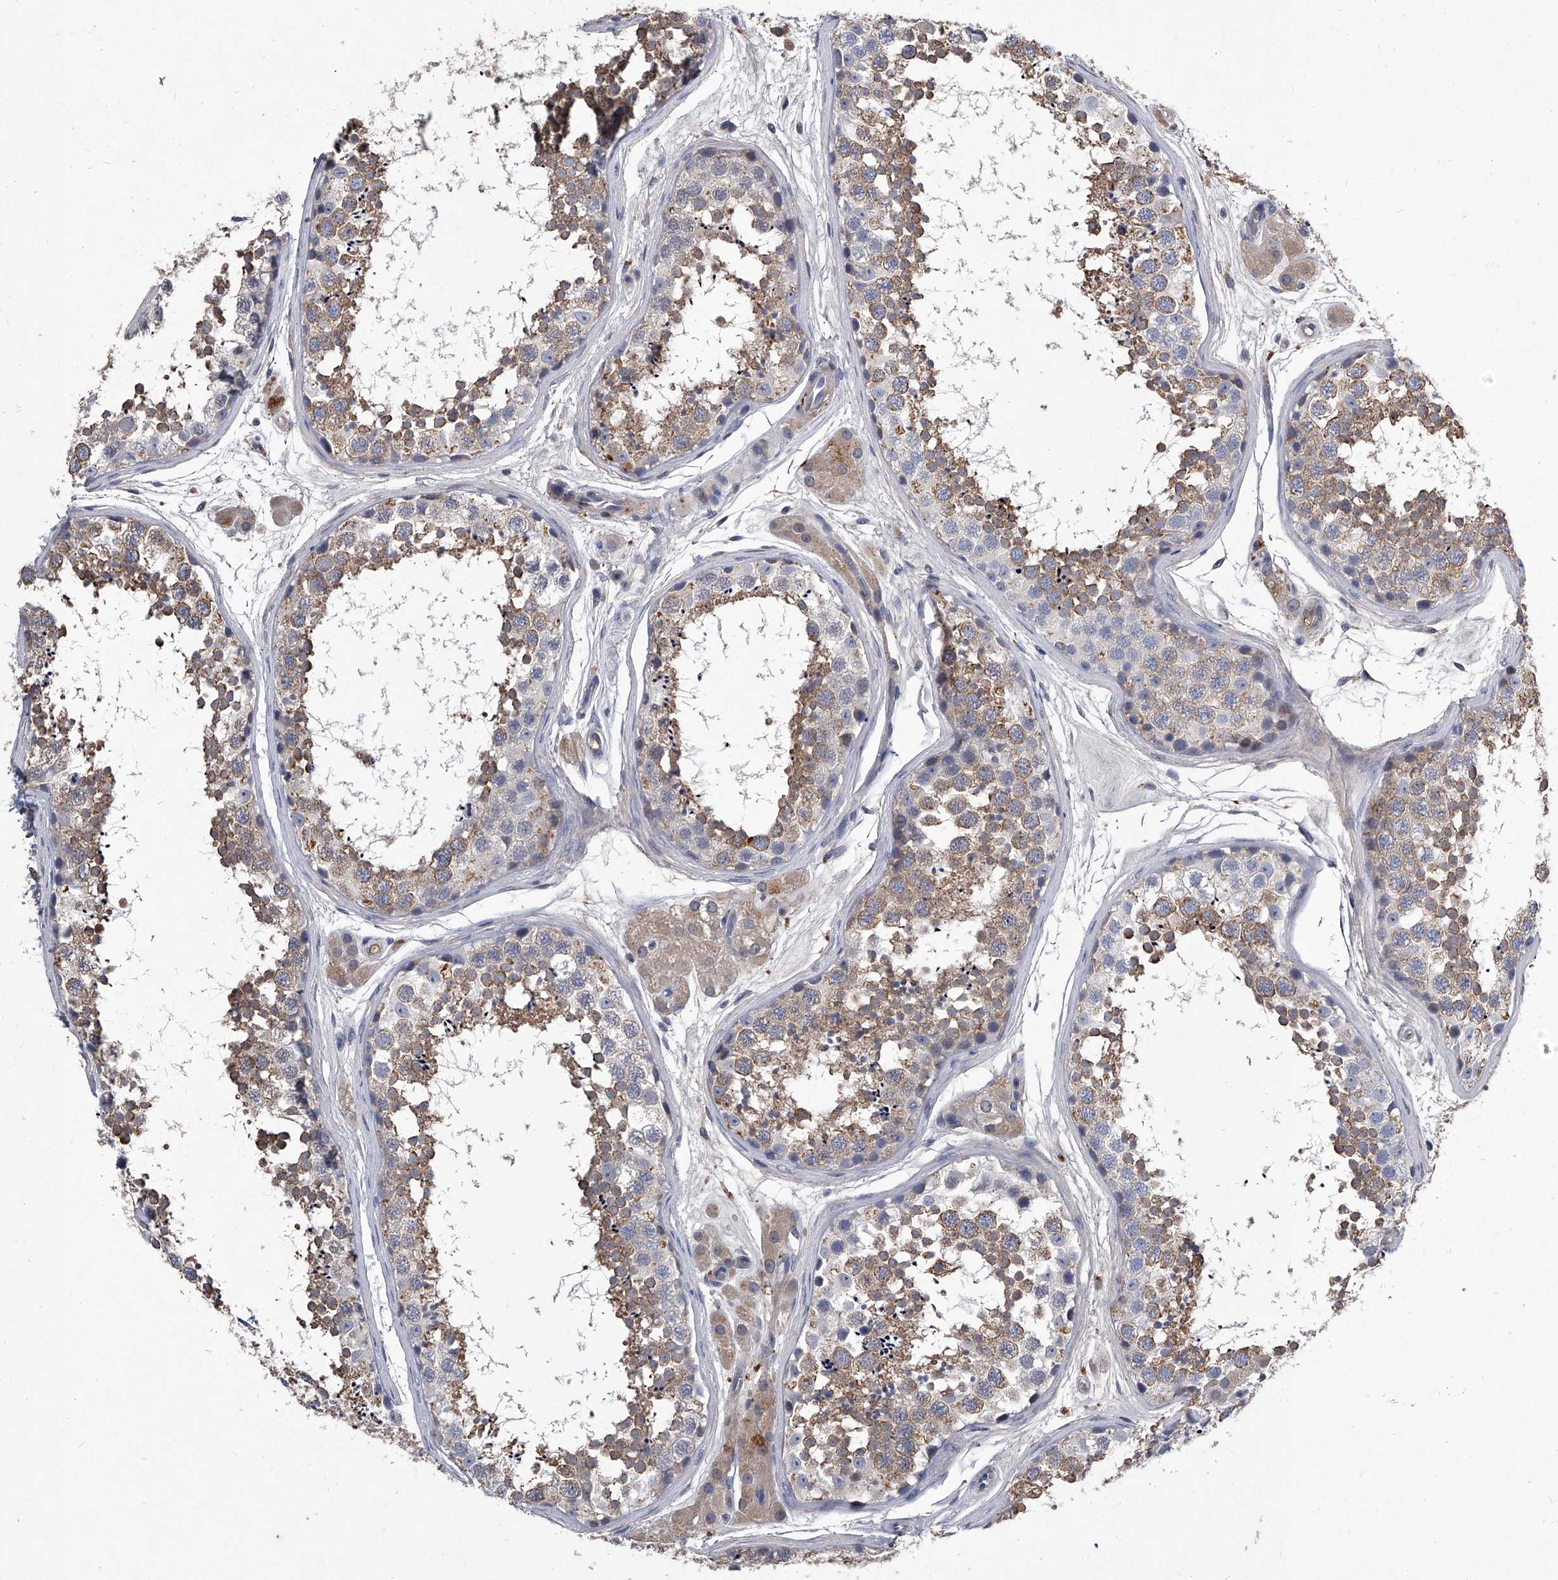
{"staining": {"intensity": "moderate", "quantity": "25%-75%", "location": "cytoplasmic/membranous"}, "tissue": "testis", "cell_type": "Cells in seminiferous ducts", "image_type": "normal", "snomed": [{"axis": "morphology", "description": "Normal tissue, NOS"}, {"axis": "topography", "description": "Testis"}], "caption": "Immunohistochemistry (IHC) of unremarkable testis shows medium levels of moderate cytoplasmic/membranous expression in approximately 25%-75% of cells in seminiferous ducts.", "gene": "C5", "patient": {"sex": "male", "age": 56}}